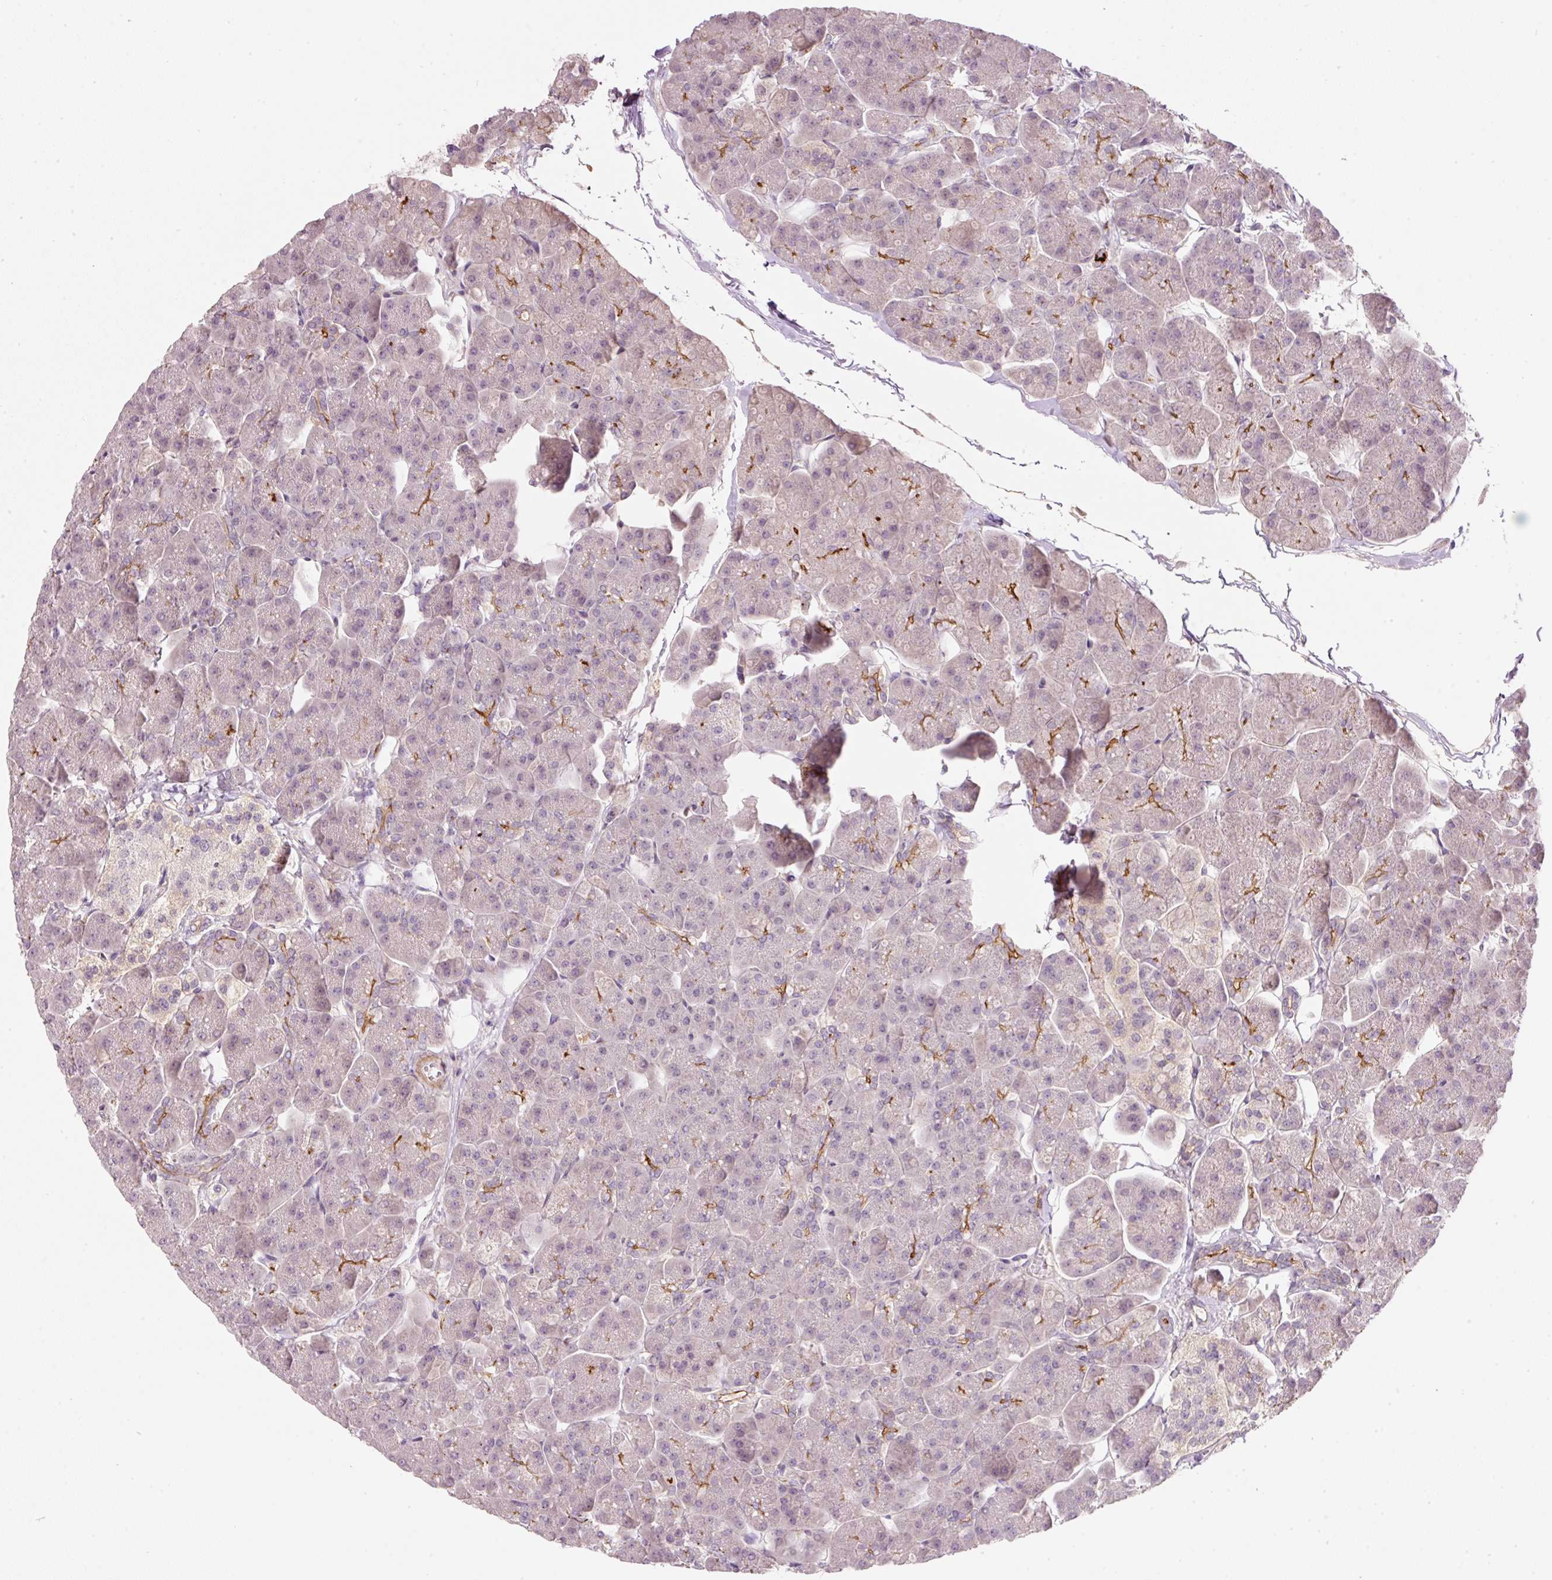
{"staining": {"intensity": "moderate", "quantity": "<25%", "location": "cytoplasmic/membranous"}, "tissue": "pancreas", "cell_type": "Exocrine glandular cells", "image_type": "normal", "snomed": [{"axis": "morphology", "description": "Normal tissue, NOS"}, {"axis": "topography", "description": "Pancreas"}, {"axis": "topography", "description": "Peripheral nerve tissue"}], "caption": "Normal pancreas displays moderate cytoplasmic/membranous expression in approximately <25% of exocrine glandular cells, visualized by immunohistochemistry. (DAB = brown stain, brightfield microscopy at high magnification).", "gene": "TIRAP", "patient": {"sex": "male", "age": 54}}